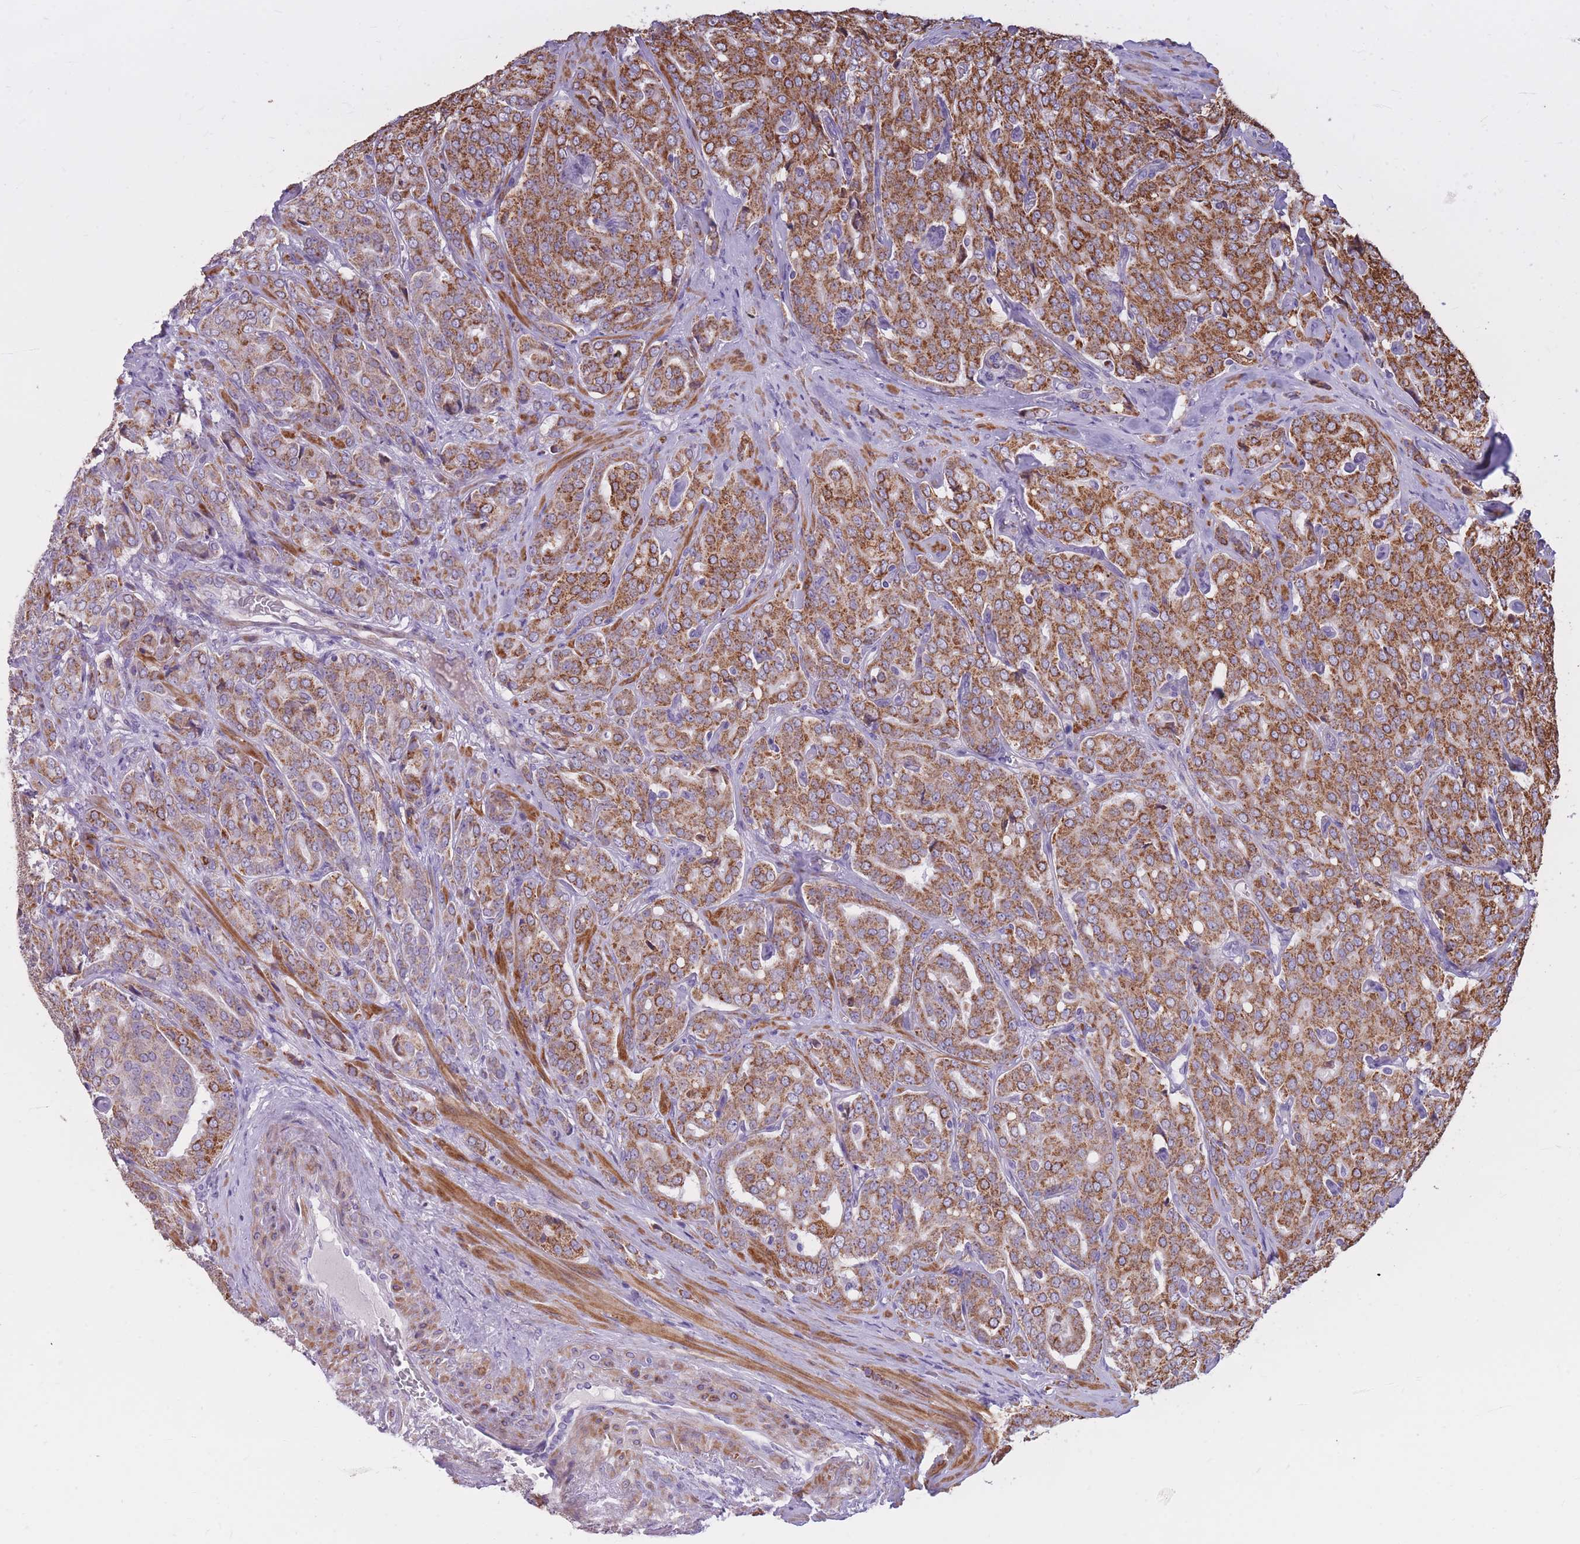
{"staining": {"intensity": "moderate", "quantity": ">75%", "location": "cytoplasmic/membranous"}, "tissue": "prostate cancer", "cell_type": "Tumor cells", "image_type": "cancer", "snomed": [{"axis": "morphology", "description": "Adenocarcinoma, High grade"}, {"axis": "topography", "description": "Prostate"}], "caption": "High-magnification brightfield microscopy of adenocarcinoma (high-grade) (prostate) stained with DAB (brown) and counterstained with hematoxylin (blue). tumor cells exhibit moderate cytoplasmic/membranous positivity is identified in about>75% of cells.", "gene": "RNF170", "patient": {"sex": "male", "age": 68}}